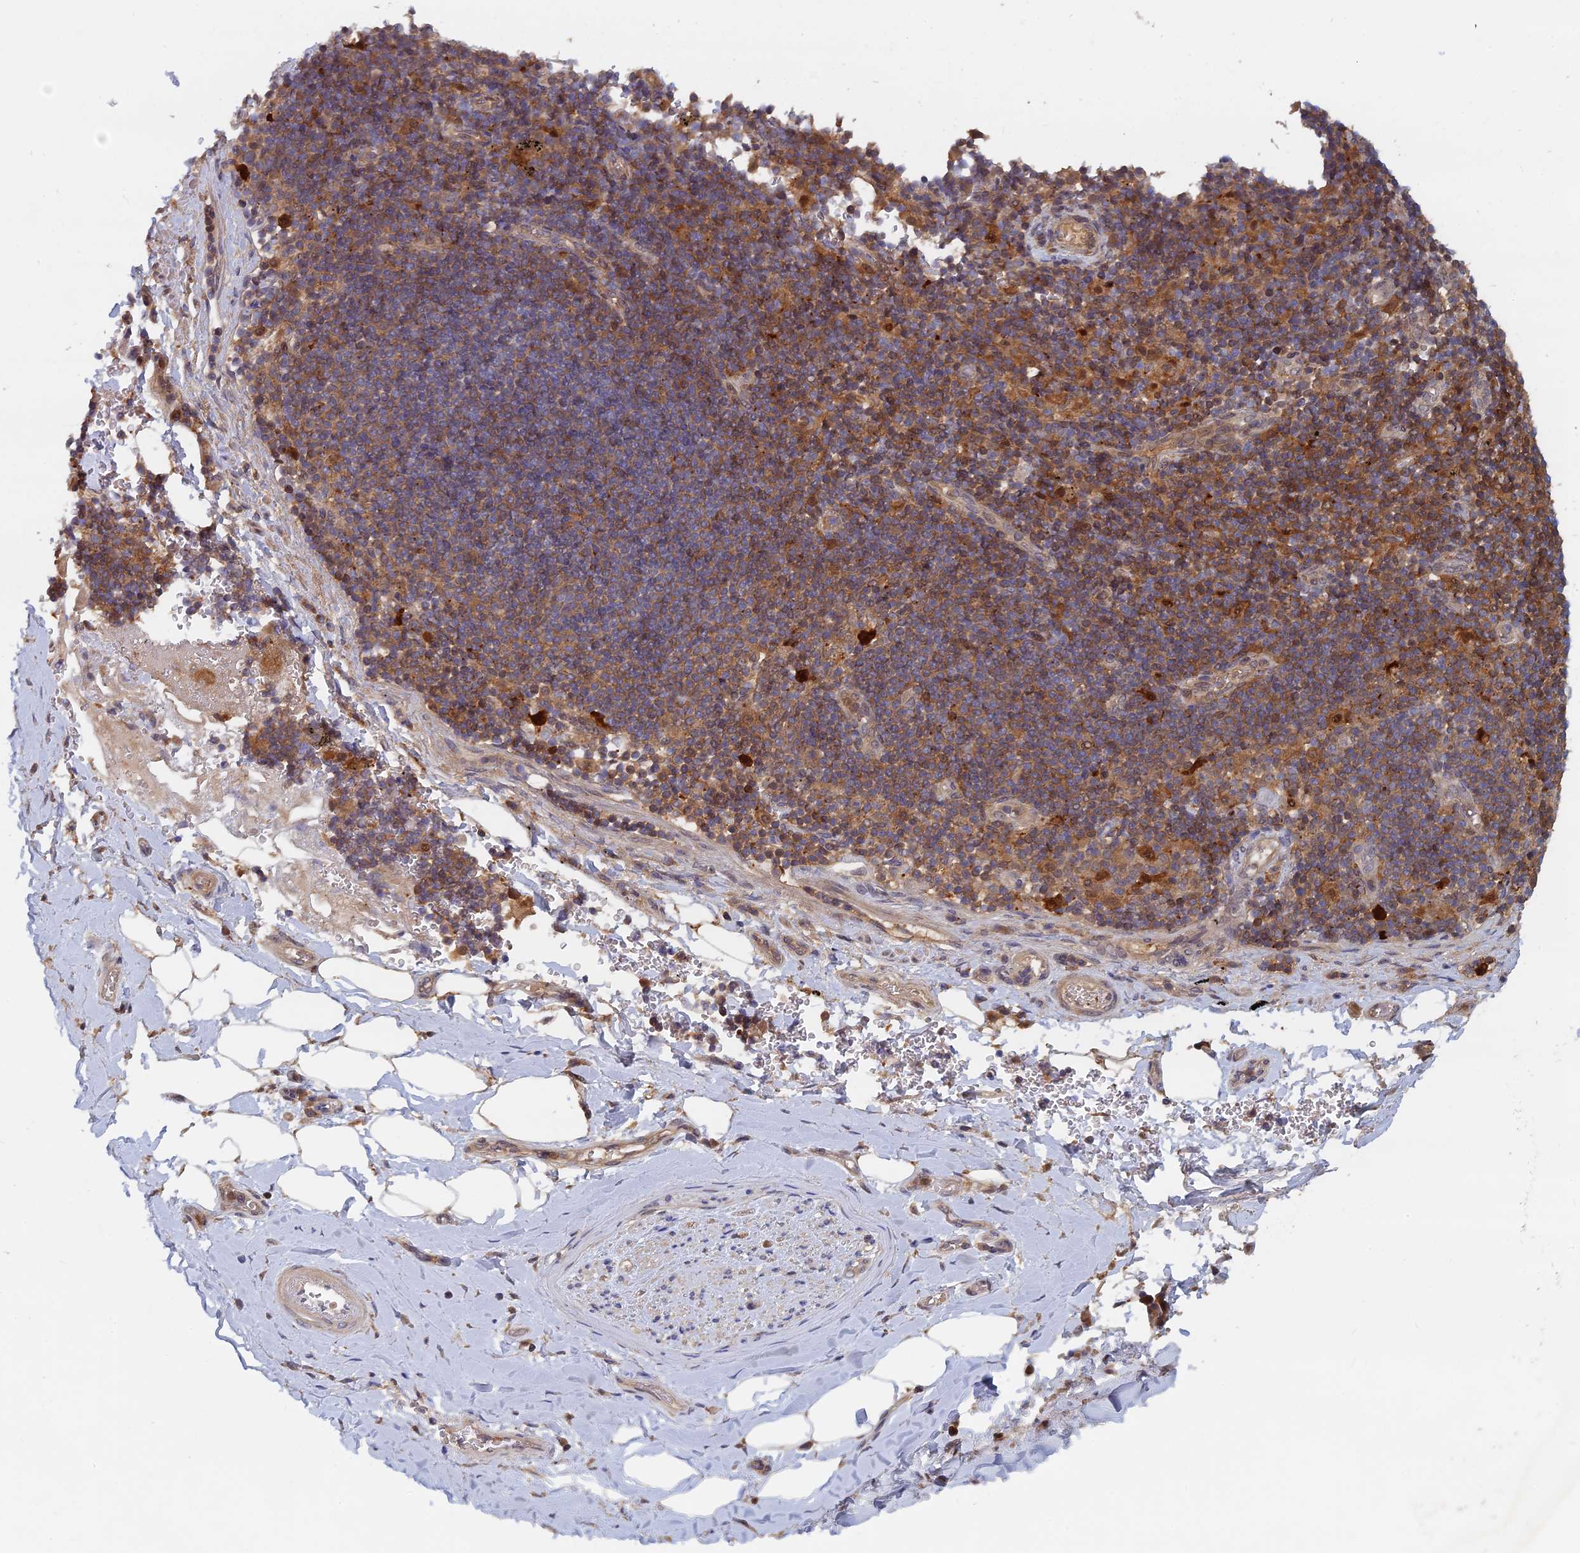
{"staining": {"intensity": "weak", "quantity": "25%-75%", "location": "cytoplasmic/membranous"}, "tissue": "adipose tissue", "cell_type": "Adipocytes", "image_type": "normal", "snomed": [{"axis": "morphology", "description": "Normal tissue, NOS"}, {"axis": "topography", "description": "Lymph node"}, {"axis": "topography", "description": "Cartilage tissue"}, {"axis": "topography", "description": "Bronchus"}], "caption": "A brown stain shows weak cytoplasmic/membranous expression of a protein in adipocytes of benign human adipose tissue.", "gene": "BLVRA", "patient": {"sex": "male", "age": 63}}